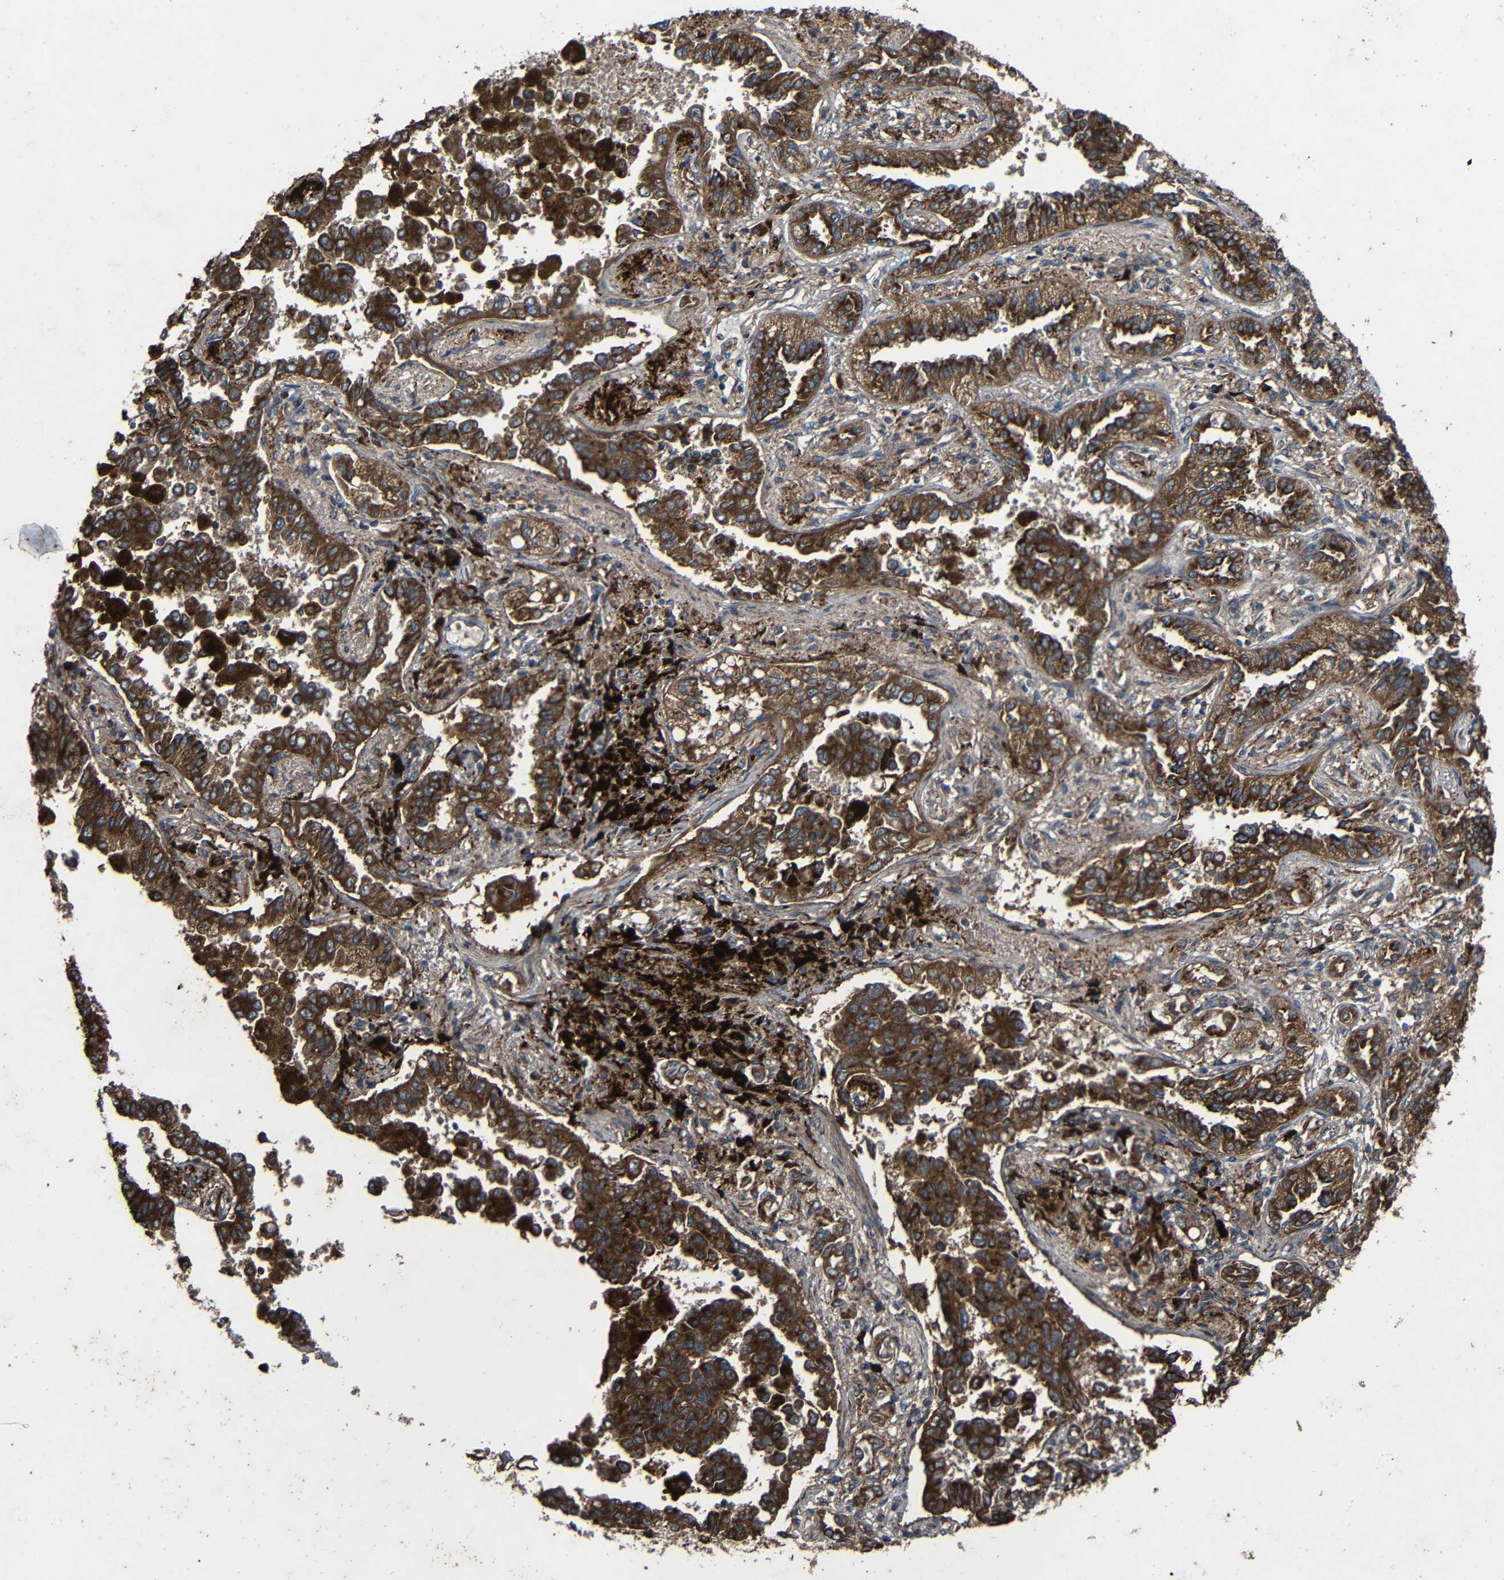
{"staining": {"intensity": "strong", "quantity": ">75%", "location": "cytoplasmic/membranous"}, "tissue": "lung cancer", "cell_type": "Tumor cells", "image_type": "cancer", "snomed": [{"axis": "morphology", "description": "Normal tissue, NOS"}, {"axis": "morphology", "description": "Adenocarcinoma, NOS"}, {"axis": "topography", "description": "Lung"}], "caption": "Adenocarcinoma (lung) stained with DAB IHC demonstrates high levels of strong cytoplasmic/membranous positivity in about >75% of tumor cells.", "gene": "C1GALT1", "patient": {"sex": "male", "age": 59}}